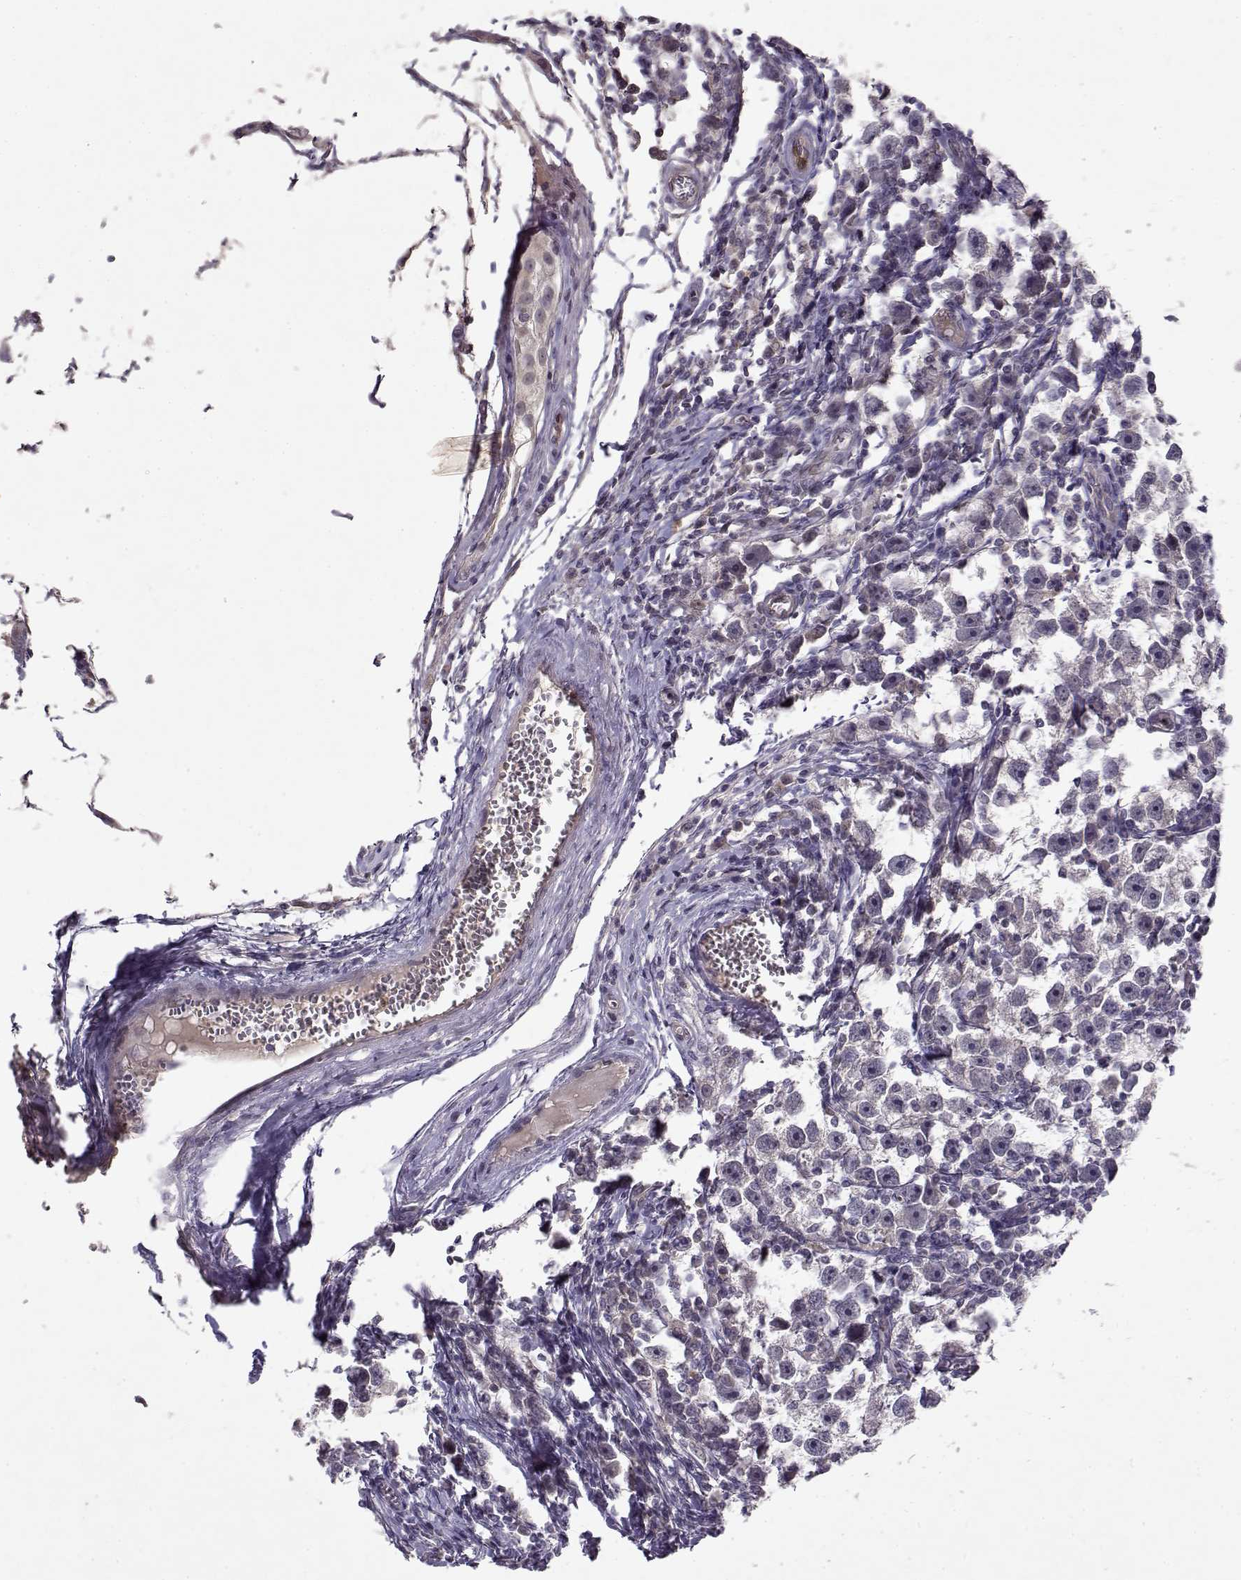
{"staining": {"intensity": "negative", "quantity": "none", "location": "none"}, "tissue": "testis cancer", "cell_type": "Tumor cells", "image_type": "cancer", "snomed": [{"axis": "morphology", "description": "Seminoma, NOS"}, {"axis": "topography", "description": "Testis"}], "caption": "Tumor cells show no significant protein staining in testis cancer. (DAB (3,3'-diaminobenzidine) immunohistochemistry (IHC) visualized using brightfield microscopy, high magnification).", "gene": "BMX", "patient": {"sex": "male", "age": 30}}